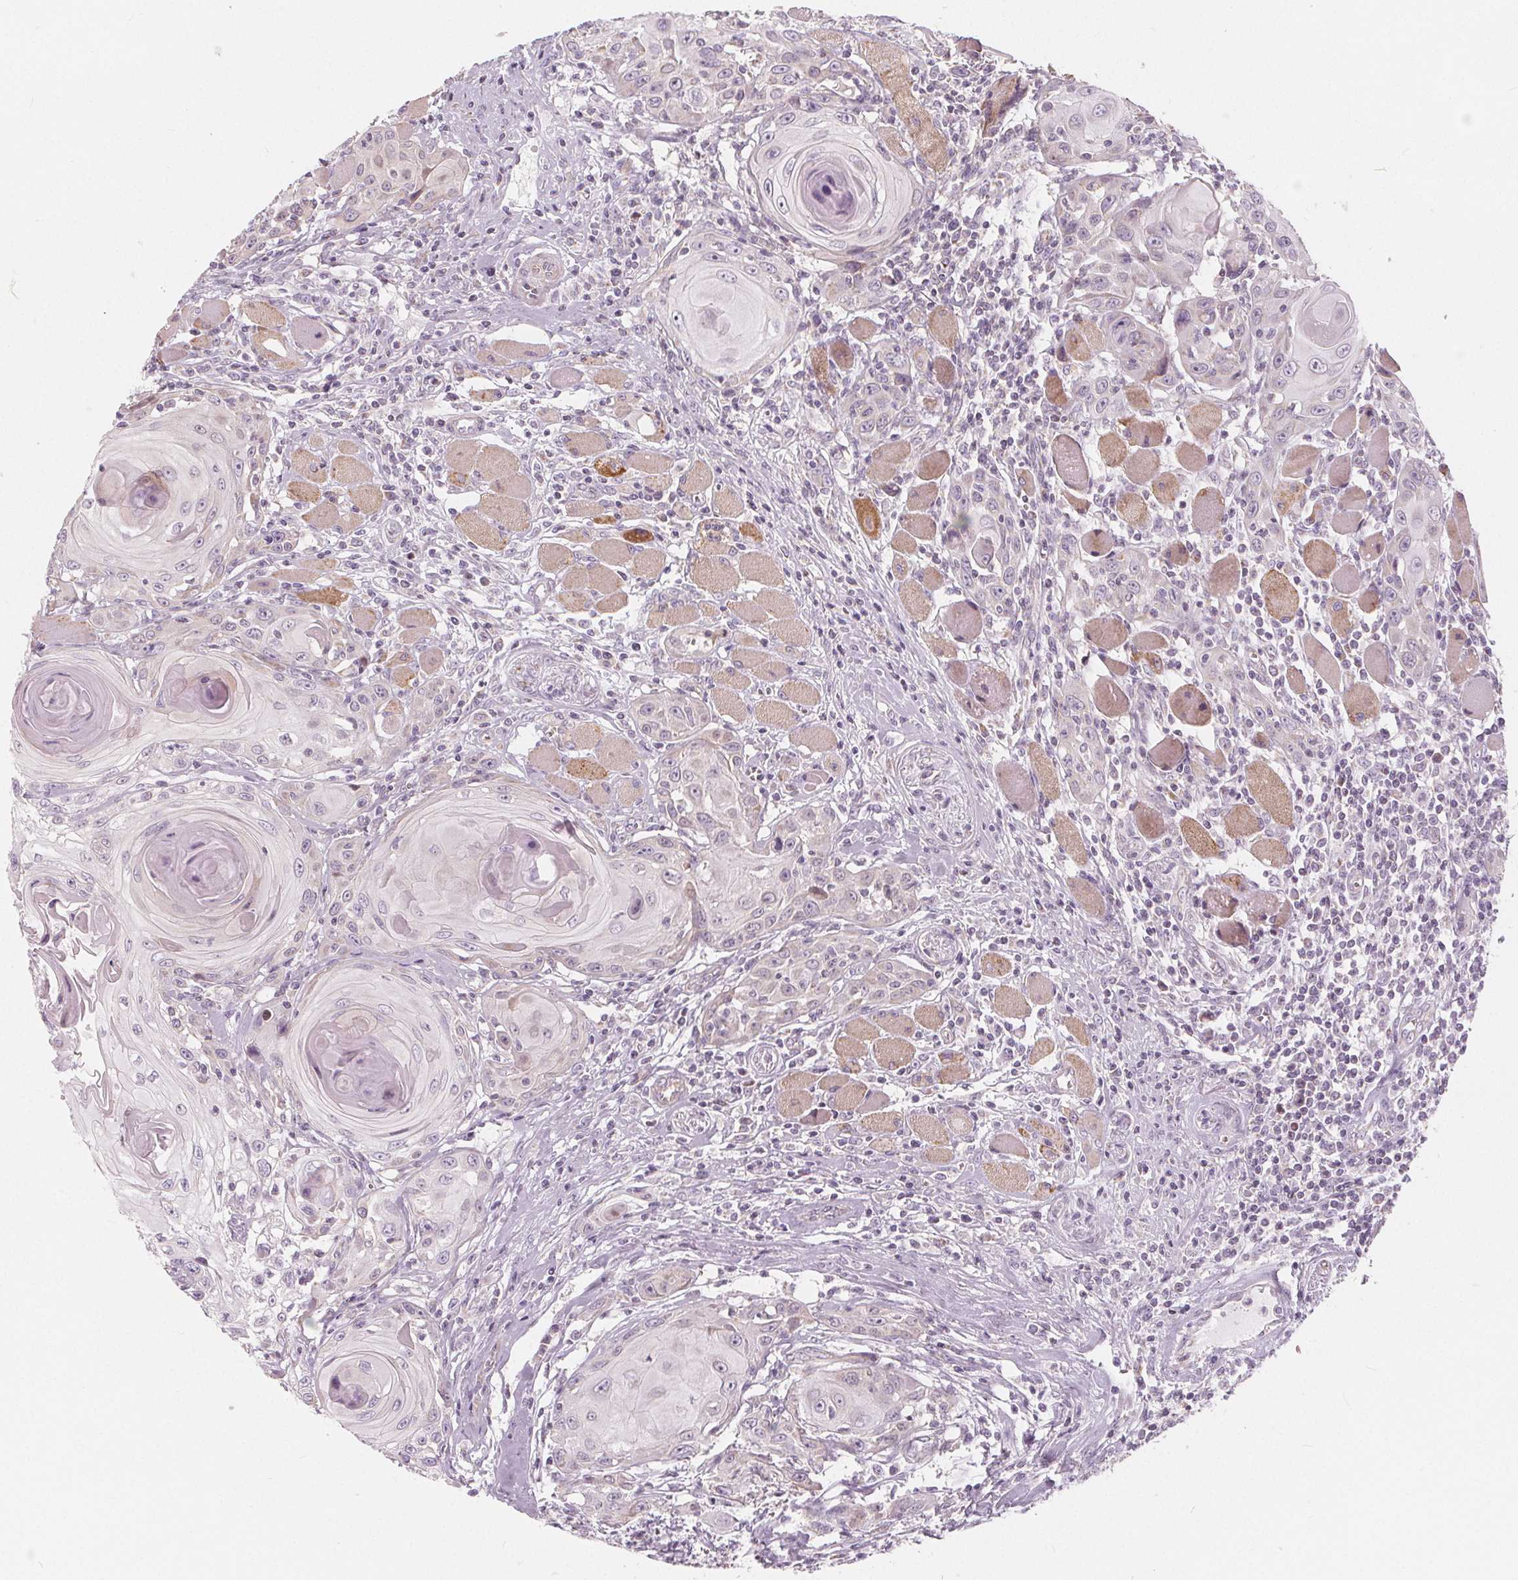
{"staining": {"intensity": "negative", "quantity": "none", "location": "none"}, "tissue": "head and neck cancer", "cell_type": "Tumor cells", "image_type": "cancer", "snomed": [{"axis": "morphology", "description": "Squamous cell carcinoma, NOS"}, {"axis": "topography", "description": "Head-Neck"}], "caption": "Tumor cells are negative for brown protein staining in head and neck squamous cell carcinoma.", "gene": "NUP210L", "patient": {"sex": "female", "age": 80}}